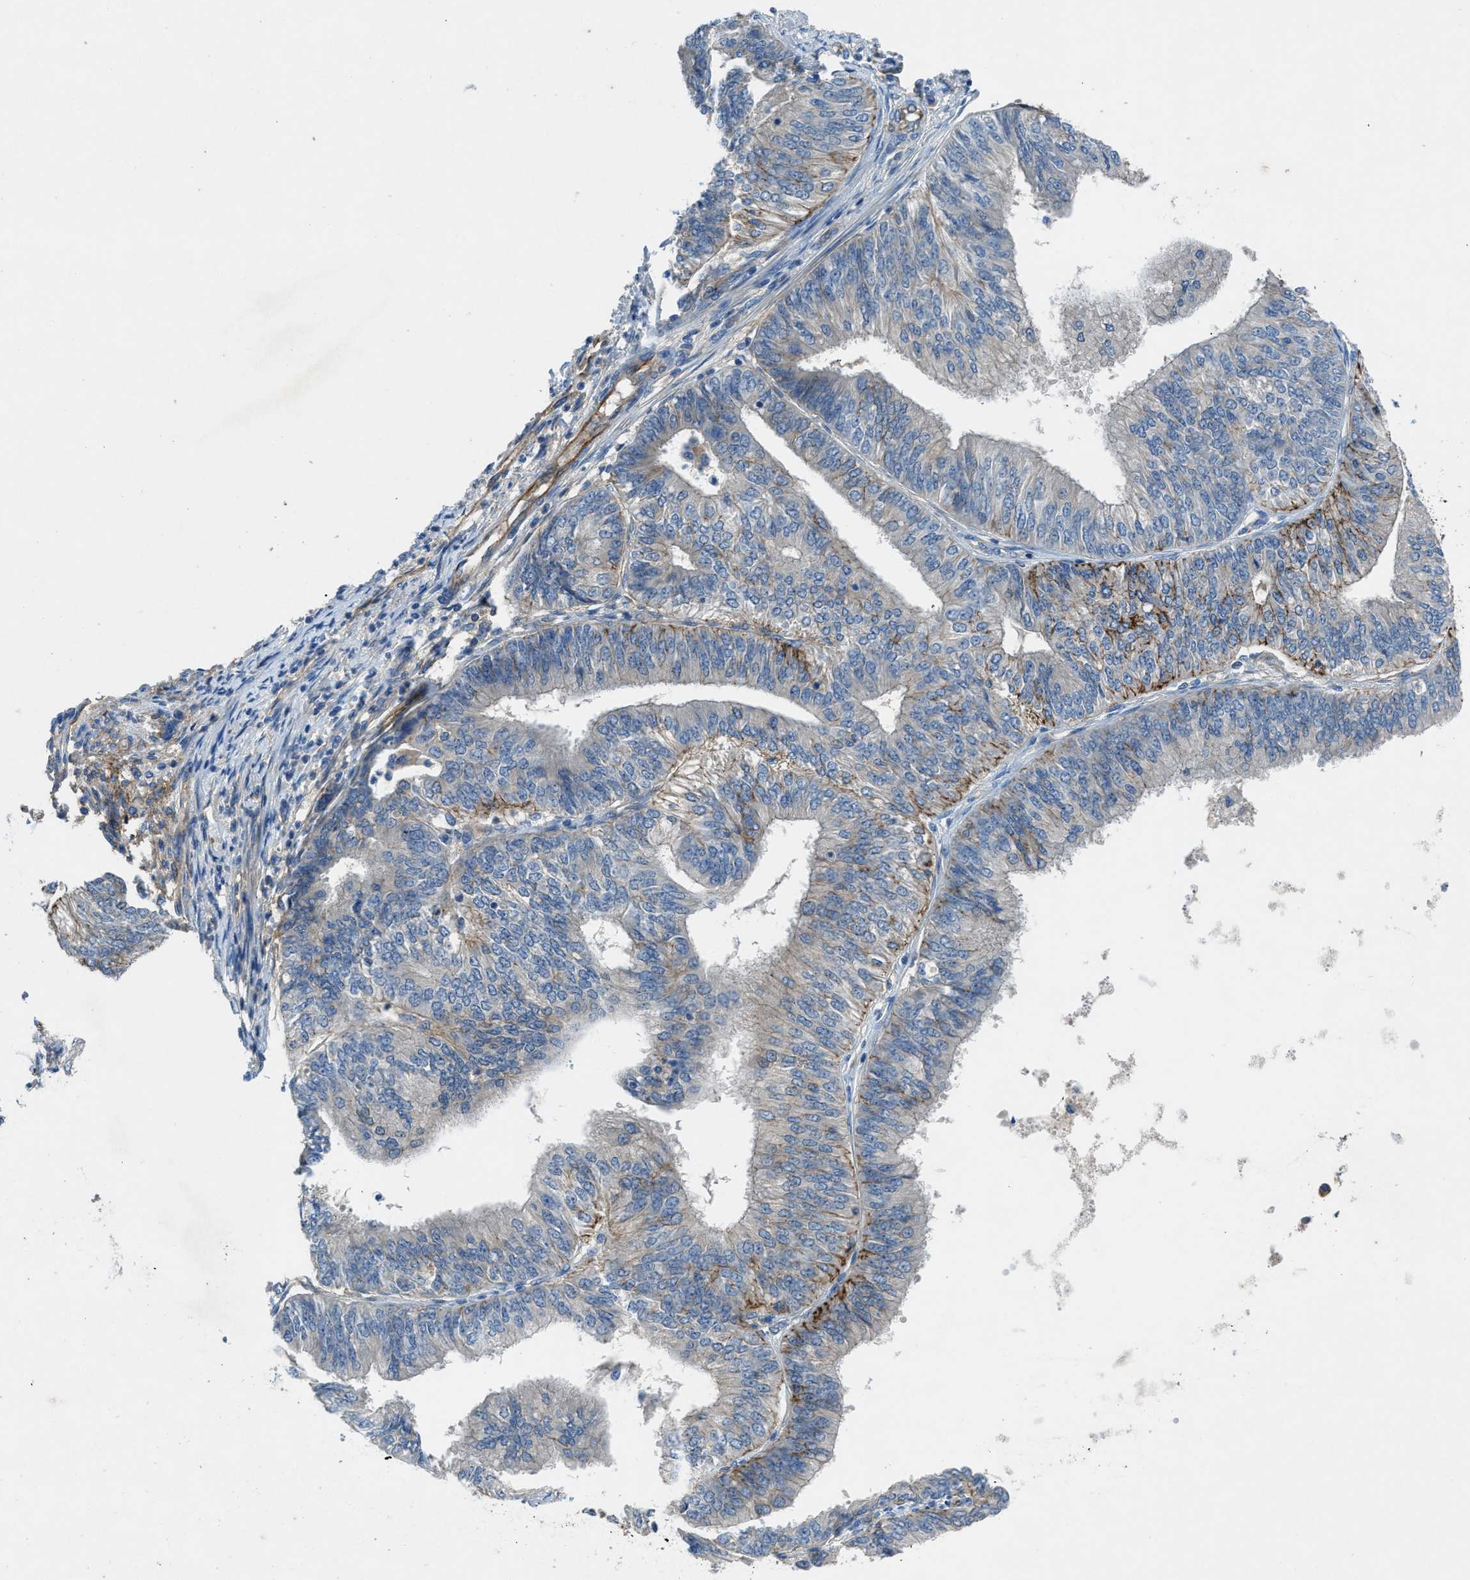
{"staining": {"intensity": "moderate", "quantity": "25%-75%", "location": "cytoplasmic/membranous"}, "tissue": "endometrial cancer", "cell_type": "Tumor cells", "image_type": "cancer", "snomed": [{"axis": "morphology", "description": "Adenocarcinoma, NOS"}, {"axis": "topography", "description": "Endometrium"}], "caption": "A micrograph showing moderate cytoplasmic/membranous positivity in about 25%-75% of tumor cells in adenocarcinoma (endometrial), as visualized by brown immunohistochemical staining.", "gene": "PTGFRN", "patient": {"sex": "female", "age": 58}}